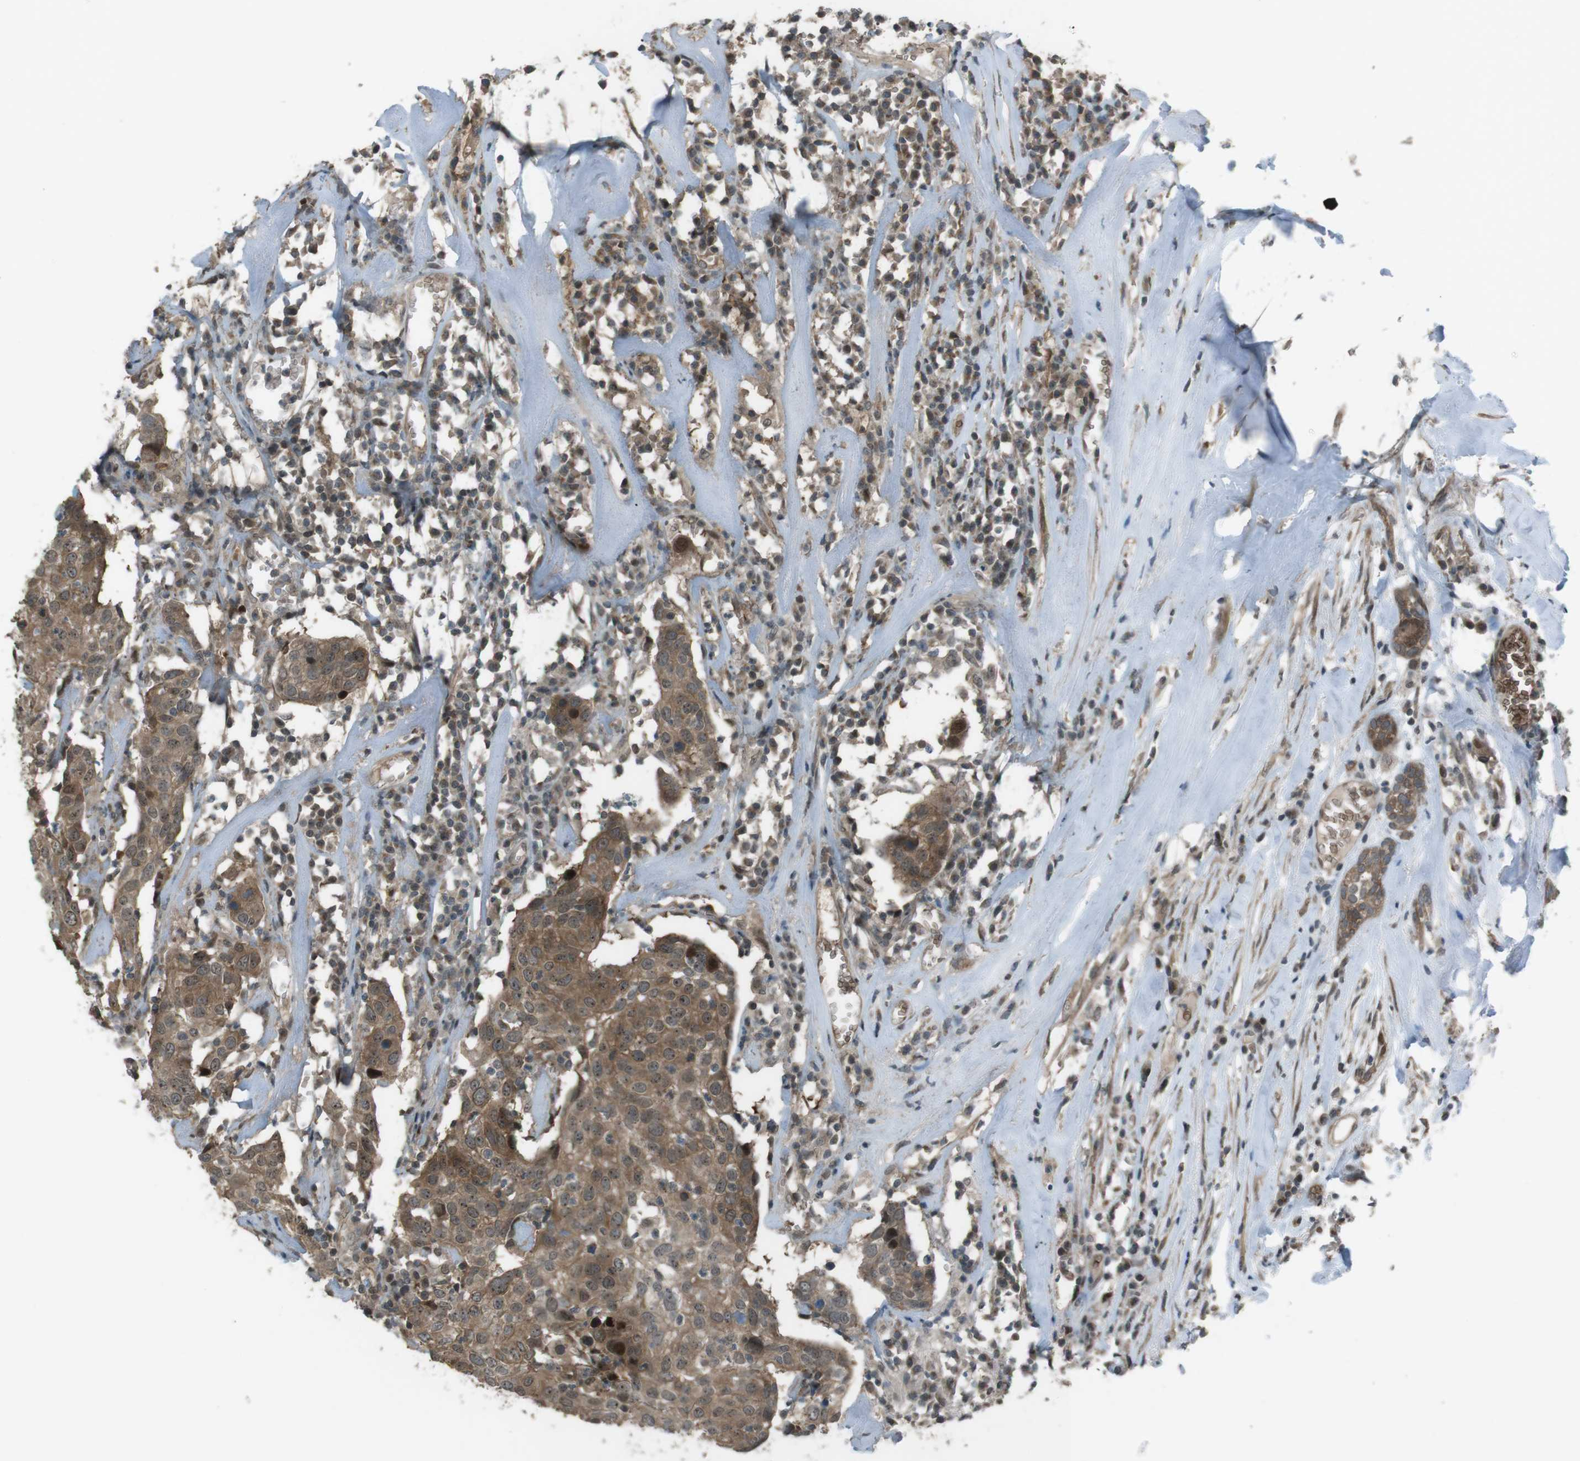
{"staining": {"intensity": "moderate", "quantity": ">75%", "location": "cytoplasmic/membranous,nuclear"}, "tissue": "head and neck cancer", "cell_type": "Tumor cells", "image_type": "cancer", "snomed": [{"axis": "morphology", "description": "Adenocarcinoma, NOS"}, {"axis": "topography", "description": "Salivary gland"}, {"axis": "topography", "description": "Head-Neck"}], "caption": "A photomicrograph of head and neck cancer (adenocarcinoma) stained for a protein exhibits moderate cytoplasmic/membranous and nuclear brown staining in tumor cells.", "gene": "SLITRK5", "patient": {"sex": "female", "age": 65}}